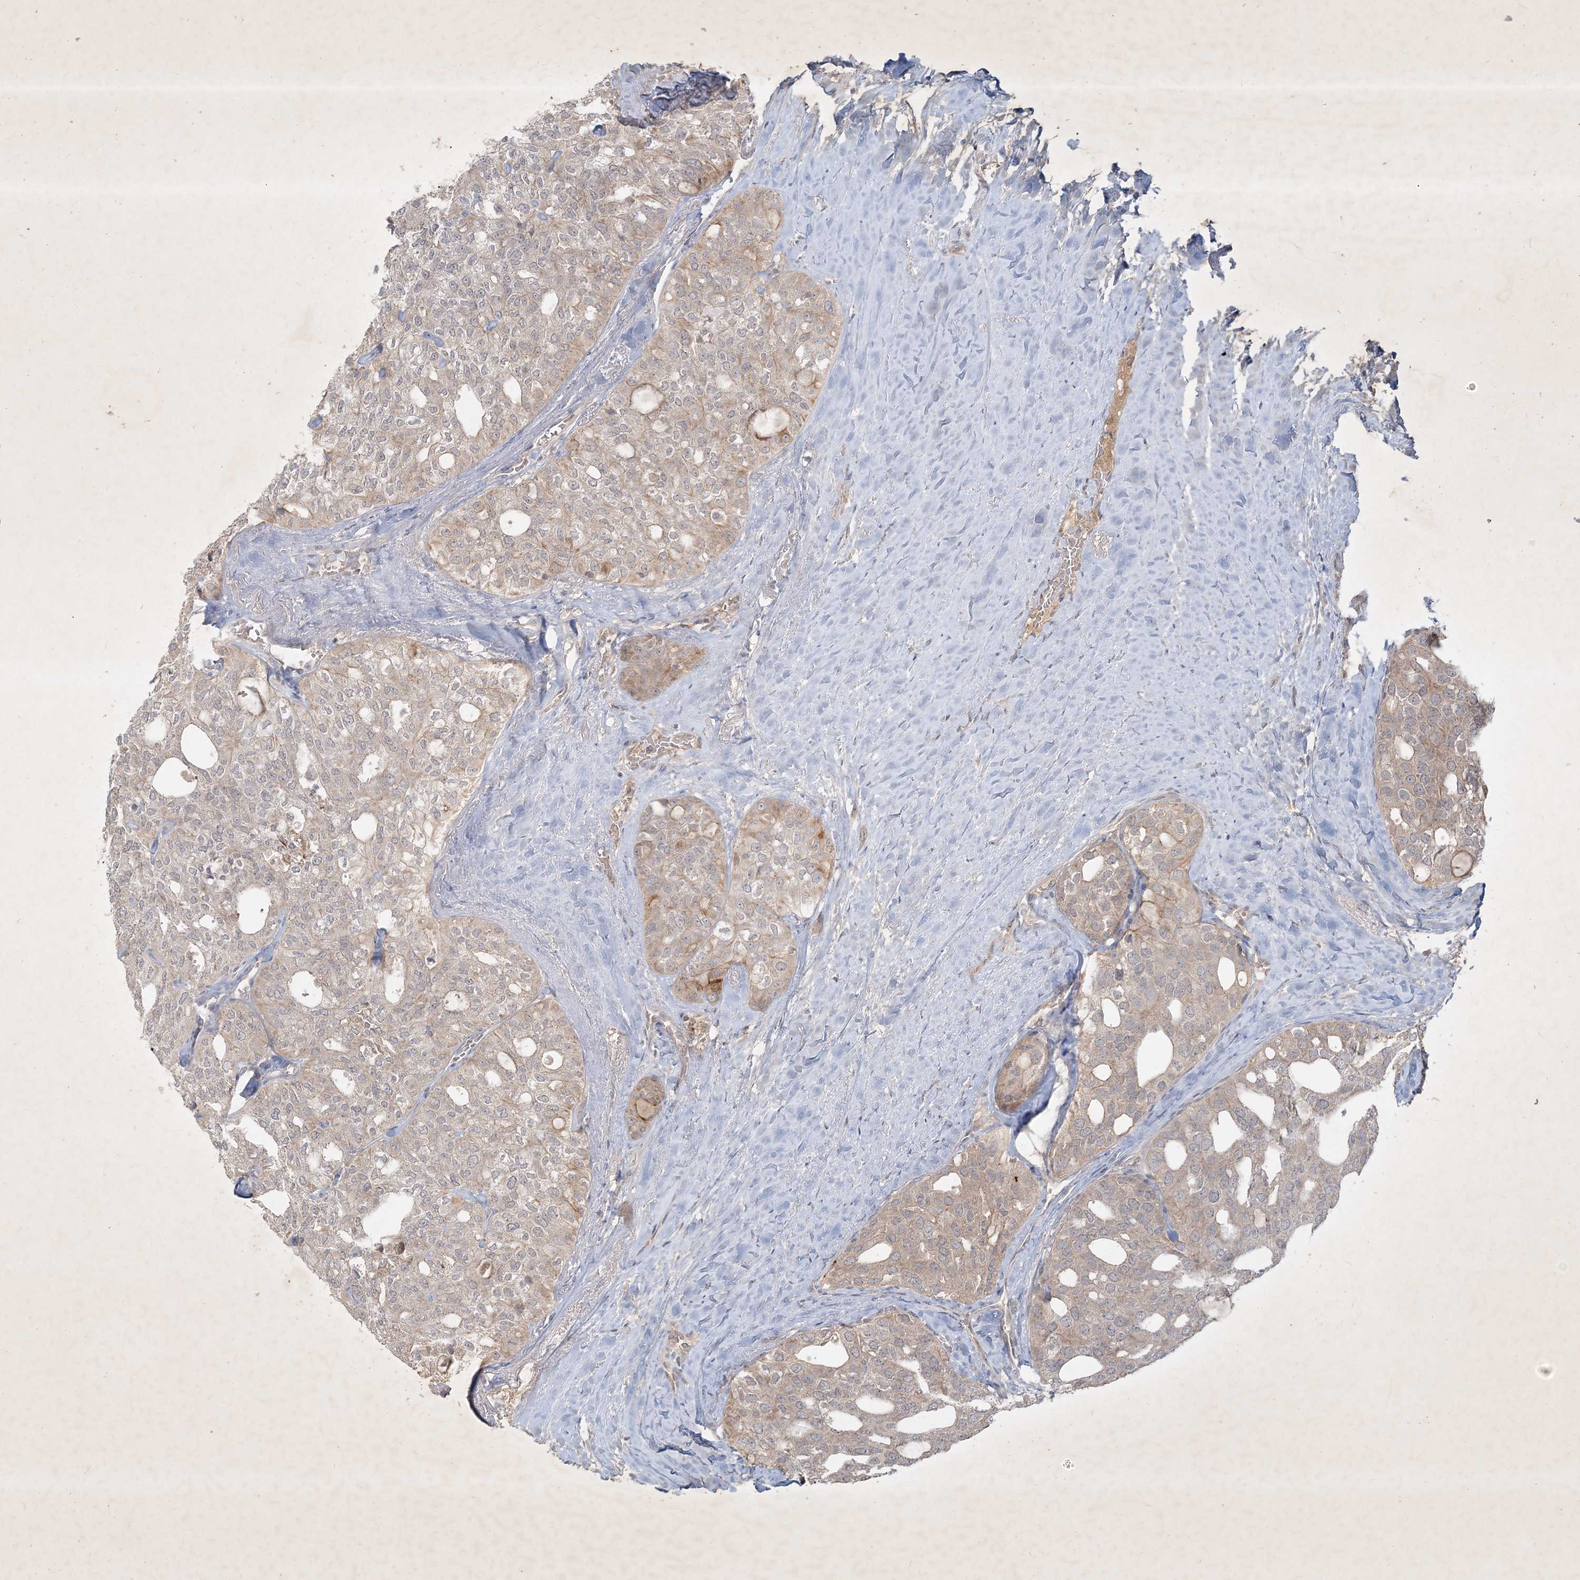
{"staining": {"intensity": "weak", "quantity": "<25%", "location": "cytoplasmic/membranous"}, "tissue": "thyroid cancer", "cell_type": "Tumor cells", "image_type": "cancer", "snomed": [{"axis": "morphology", "description": "Follicular adenoma carcinoma, NOS"}, {"axis": "topography", "description": "Thyroid gland"}], "caption": "This image is of thyroid cancer stained with immunohistochemistry to label a protein in brown with the nuclei are counter-stained blue. There is no staining in tumor cells.", "gene": "BOD1", "patient": {"sex": "male", "age": 75}}